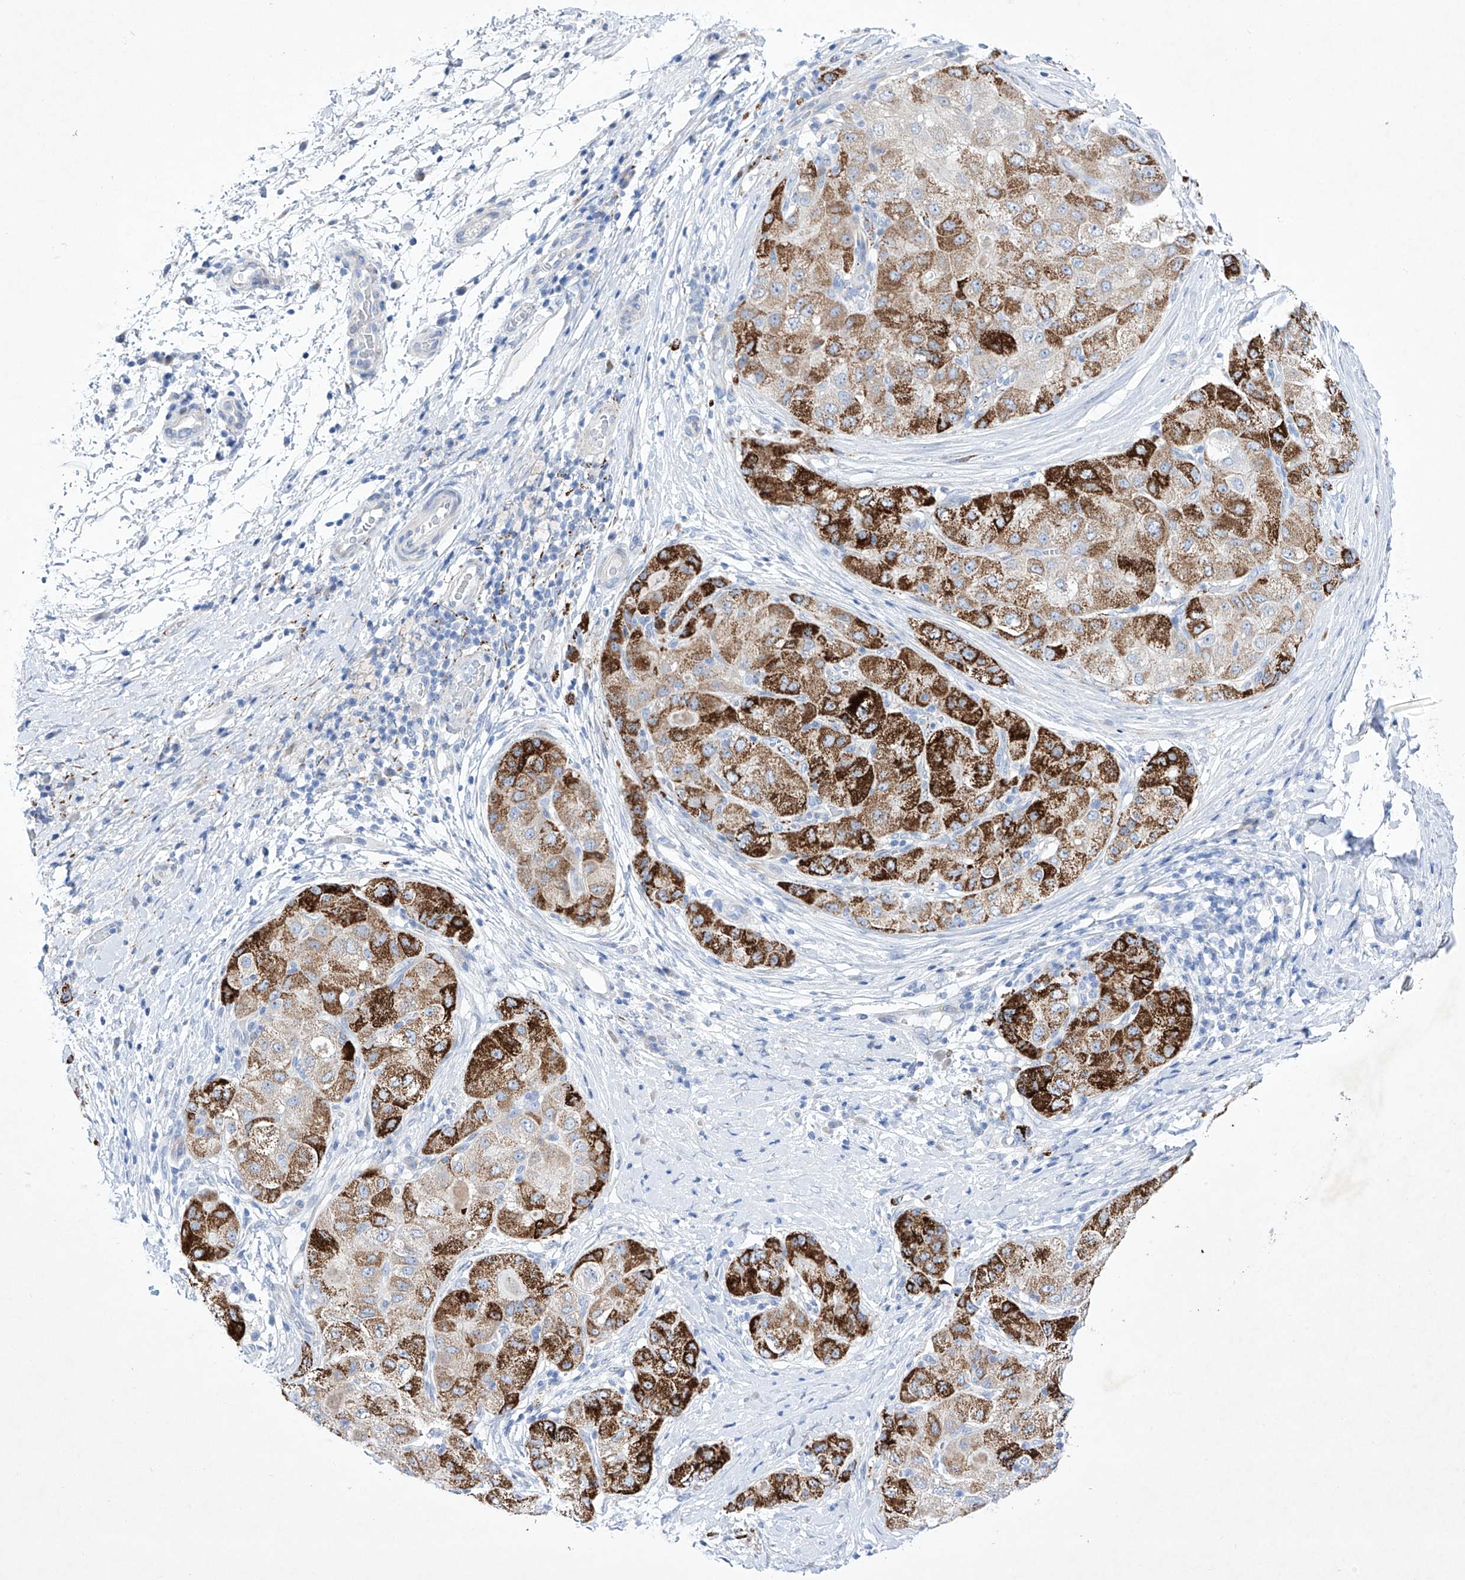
{"staining": {"intensity": "strong", "quantity": ">75%", "location": "cytoplasmic/membranous"}, "tissue": "liver cancer", "cell_type": "Tumor cells", "image_type": "cancer", "snomed": [{"axis": "morphology", "description": "Carcinoma, Hepatocellular, NOS"}, {"axis": "topography", "description": "Liver"}], "caption": "Human liver hepatocellular carcinoma stained for a protein (brown) shows strong cytoplasmic/membranous positive positivity in approximately >75% of tumor cells.", "gene": "C1orf87", "patient": {"sex": "male", "age": 80}}